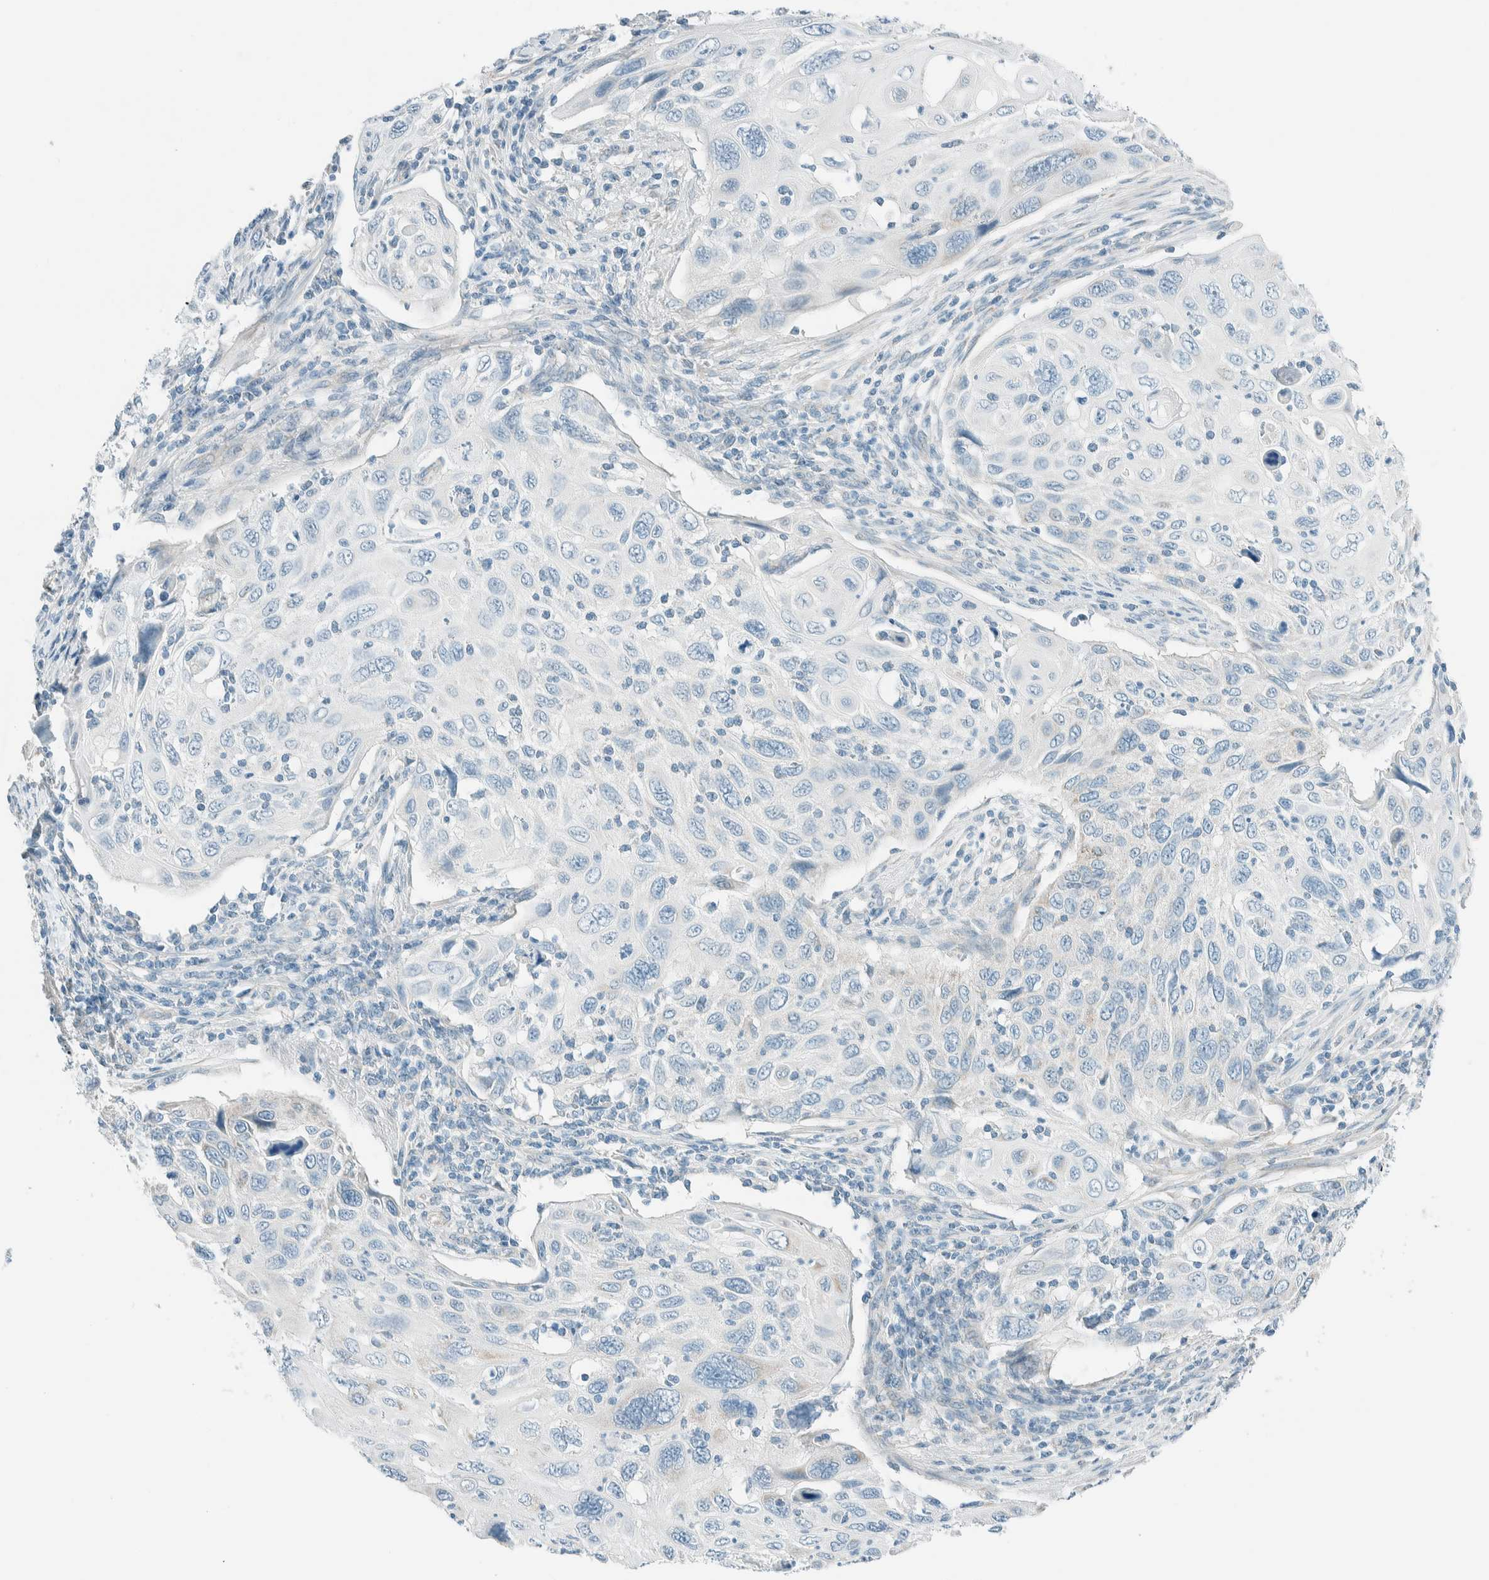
{"staining": {"intensity": "negative", "quantity": "none", "location": "none"}, "tissue": "cervical cancer", "cell_type": "Tumor cells", "image_type": "cancer", "snomed": [{"axis": "morphology", "description": "Squamous cell carcinoma, NOS"}, {"axis": "topography", "description": "Cervix"}], "caption": "Photomicrograph shows no significant protein staining in tumor cells of cervical cancer (squamous cell carcinoma). (Immunohistochemistry (ihc), brightfield microscopy, high magnification).", "gene": "ALDH7A1", "patient": {"sex": "female", "age": 70}}